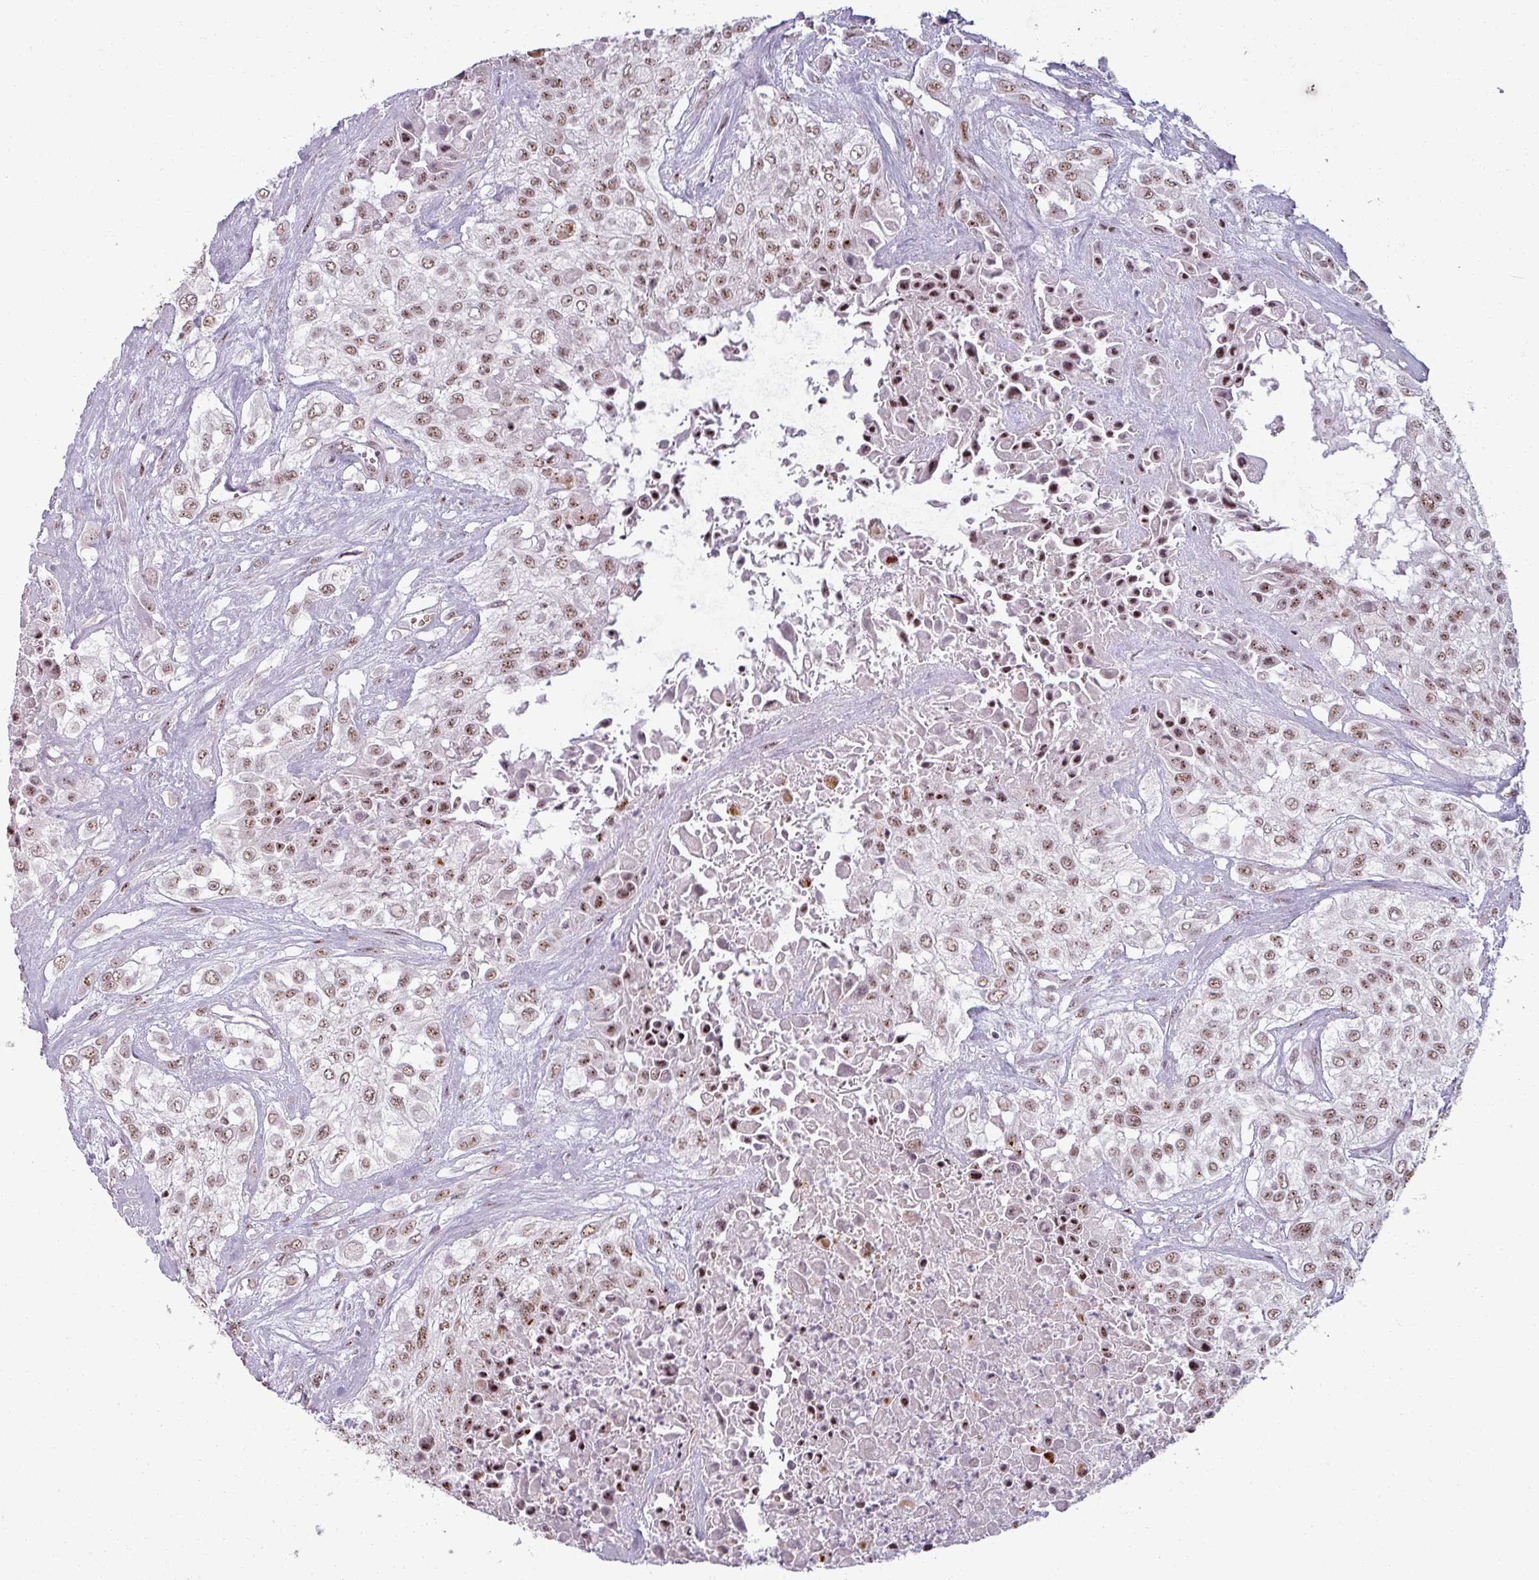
{"staining": {"intensity": "moderate", "quantity": ">75%", "location": "nuclear"}, "tissue": "urothelial cancer", "cell_type": "Tumor cells", "image_type": "cancer", "snomed": [{"axis": "morphology", "description": "Urothelial carcinoma, High grade"}, {"axis": "topography", "description": "Urinary bladder"}], "caption": "Protein staining exhibits moderate nuclear expression in approximately >75% of tumor cells in urothelial cancer.", "gene": "NCOR1", "patient": {"sex": "male", "age": 67}}